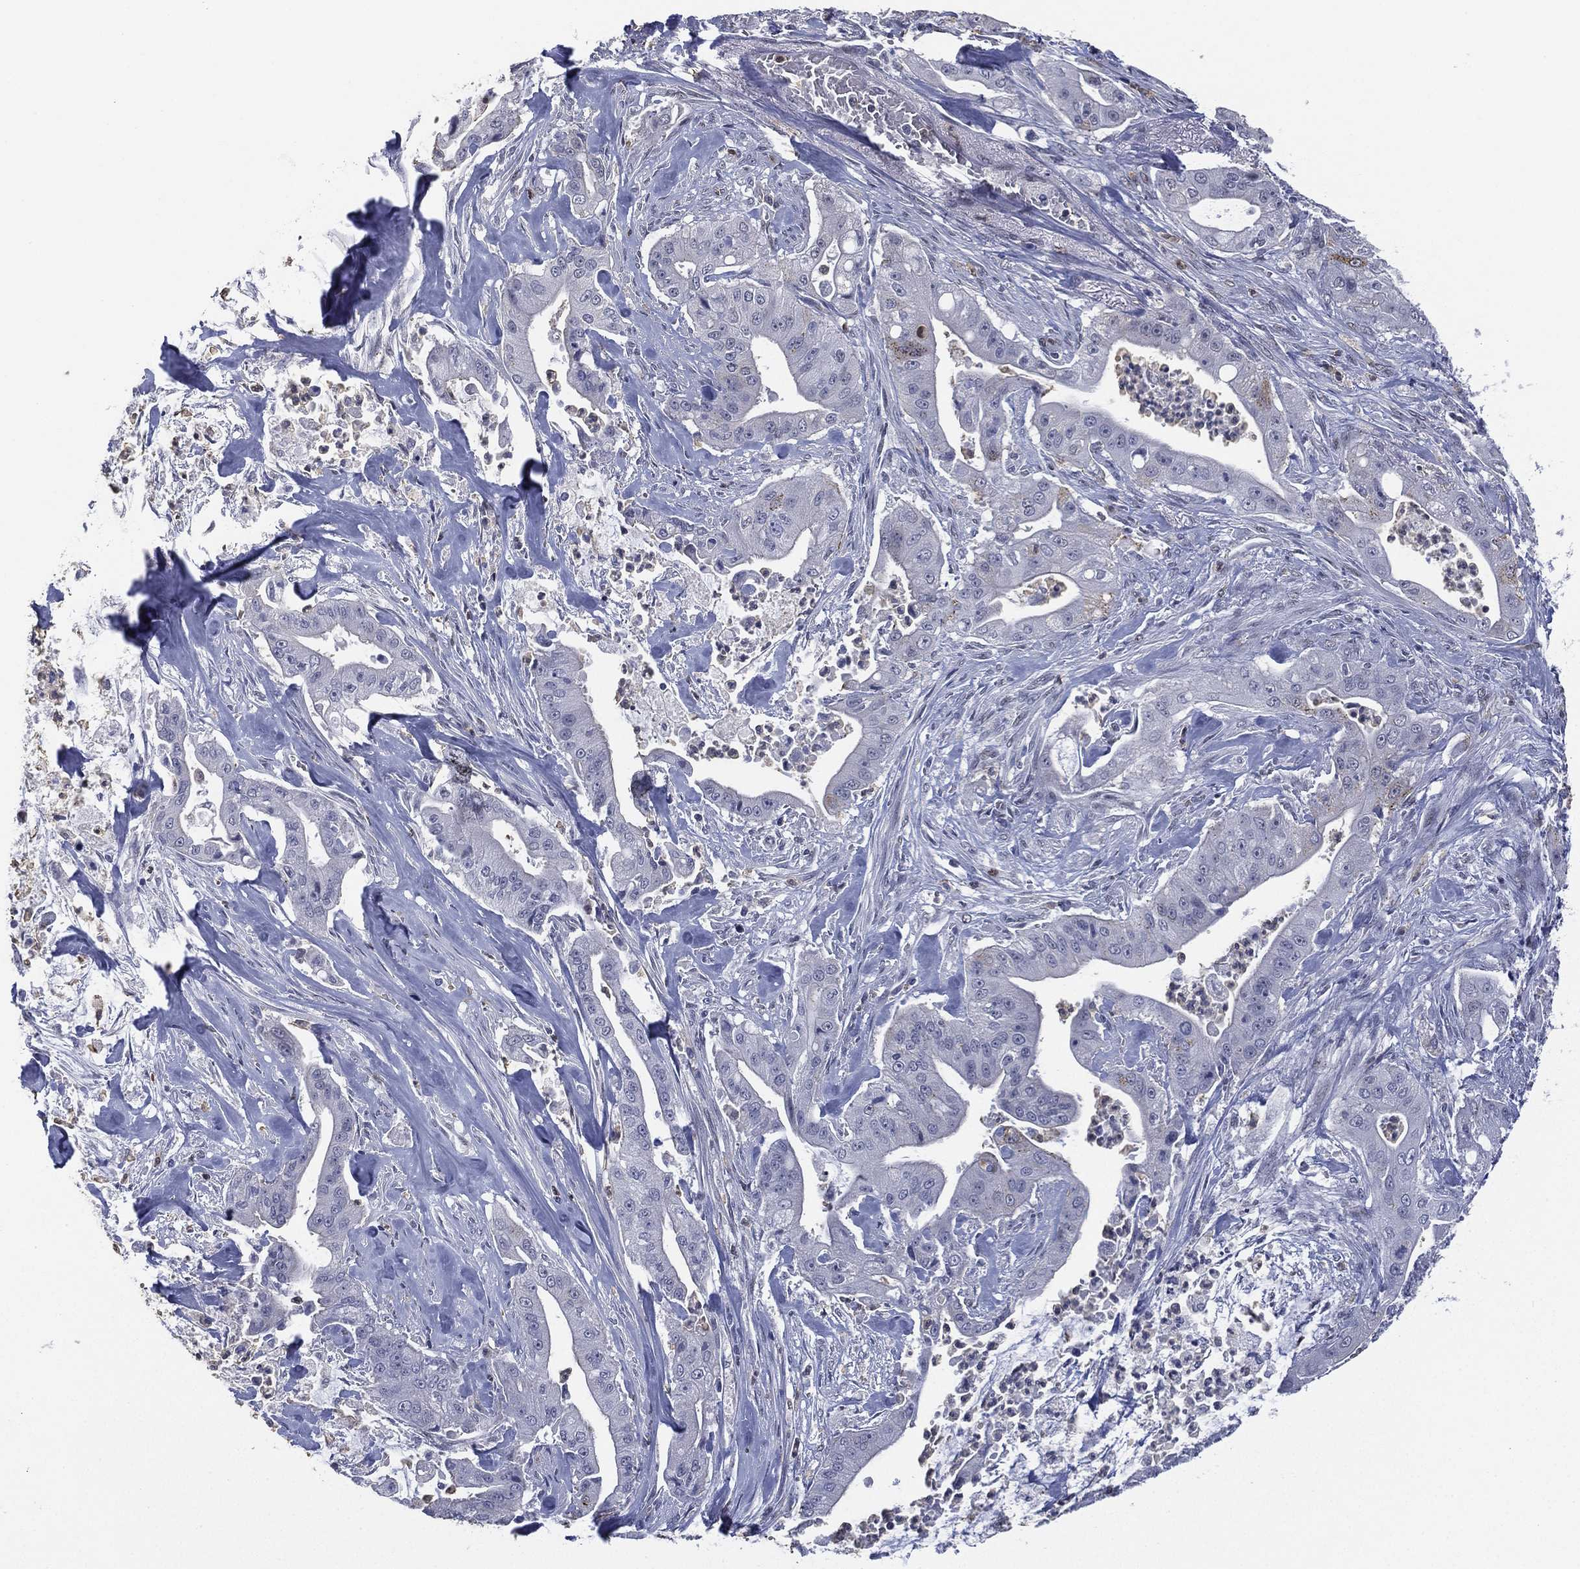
{"staining": {"intensity": "negative", "quantity": "none", "location": "none"}, "tissue": "pancreatic cancer", "cell_type": "Tumor cells", "image_type": "cancer", "snomed": [{"axis": "morphology", "description": "Normal tissue, NOS"}, {"axis": "morphology", "description": "Inflammation, NOS"}, {"axis": "morphology", "description": "Adenocarcinoma, NOS"}, {"axis": "topography", "description": "Pancreas"}], "caption": "This histopathology image is of adenocarcinoma (pancreatic) stained with immunohistochemistry (IHC) to label a protein in brown with the nuclei are counter-stained blue. There is no staining in tumor cells.", "gene": "ZNF711", "patient": {"sex": "male", "age": 57}}